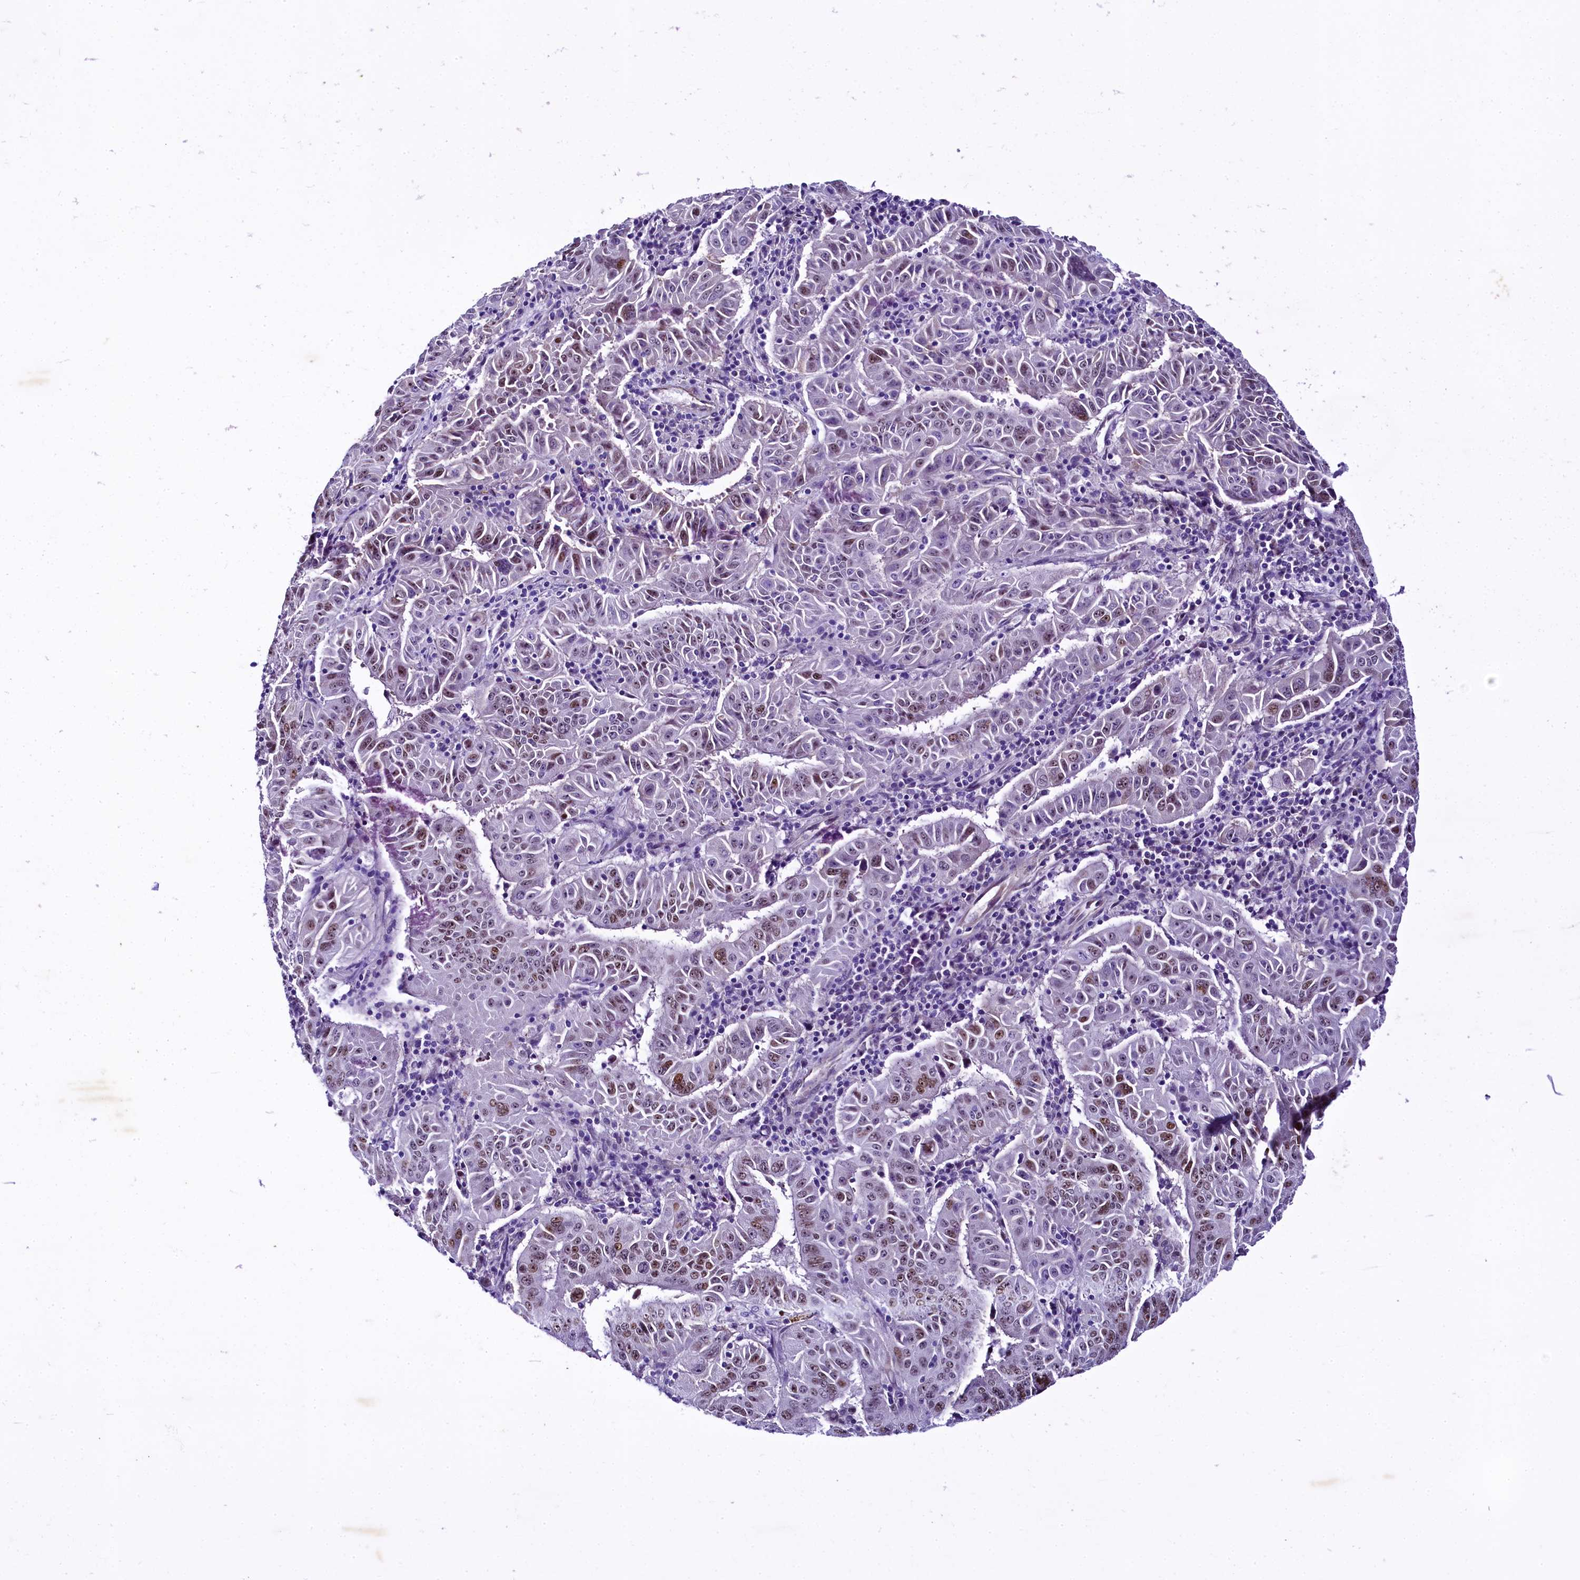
{"staining": {"intensity": "moderate", "quantity": "25%-75%", "location": "nuclear"}, "tissue": "pancreatic cancer", "cell_type": "Tumor cells", "image_type": "cancer", "snomed": [{"axis": "morphology", "description": "Adenocarcinoma, NOS"}, {"axis": "topography", "description": "Pancreas"}], "caption": "Brown immunohistochemical staining in human pancreatic cancer shows moderate nuclear staining in approximately 25%-75% of tumor cells. (DAB IHC, brown staining for protein, blue staining for nuclei).", "gene": "SAMD10", "patient": {"sex": "male", "age": 63}}